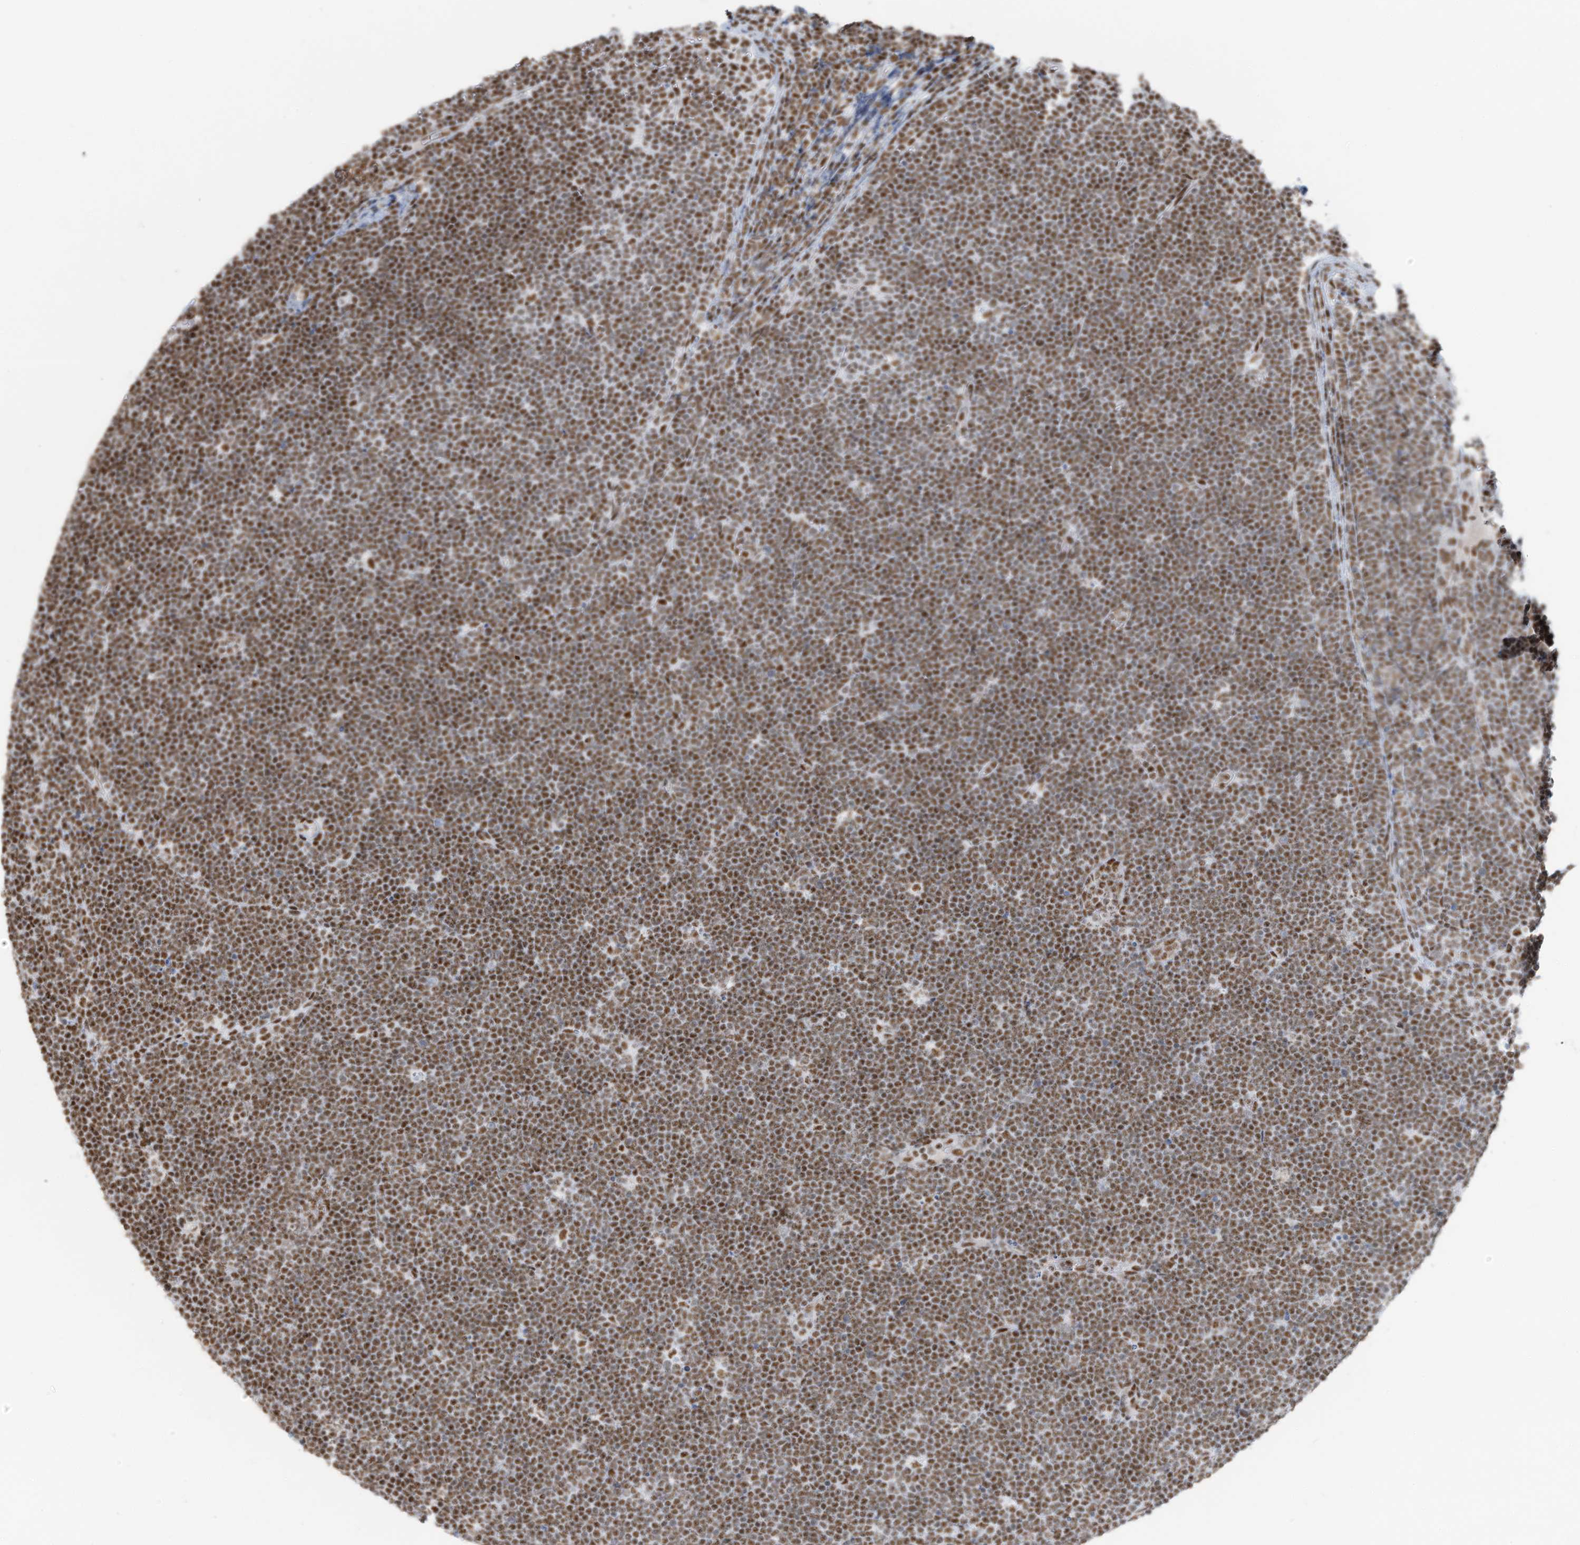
{"staining": {"intensity": "moderate", "quantity": ">75%", "location": "nuclear"}, "tissue": "lymphoma", "cell_type": "Tumor cells", "image_type": "cancer", "snomed": [{"axis": "morphology", "description": "Malignant lymphoma, non-Hodgkin's type, High grade"}, {"axis": "topography", "description": "Lymph node"}], "caption": "Immunohistochemical staining of high-grade malignant lymphoma, non-Hodgkin's type exhibits medium levels of moderate nuclear staining in about >75% of tumor cells. Immunohistochemistry stains the protein in brown and the nuclei are stained blue.", "gene": "SARNP", "patient": {"sex": "male", "age": 13}}